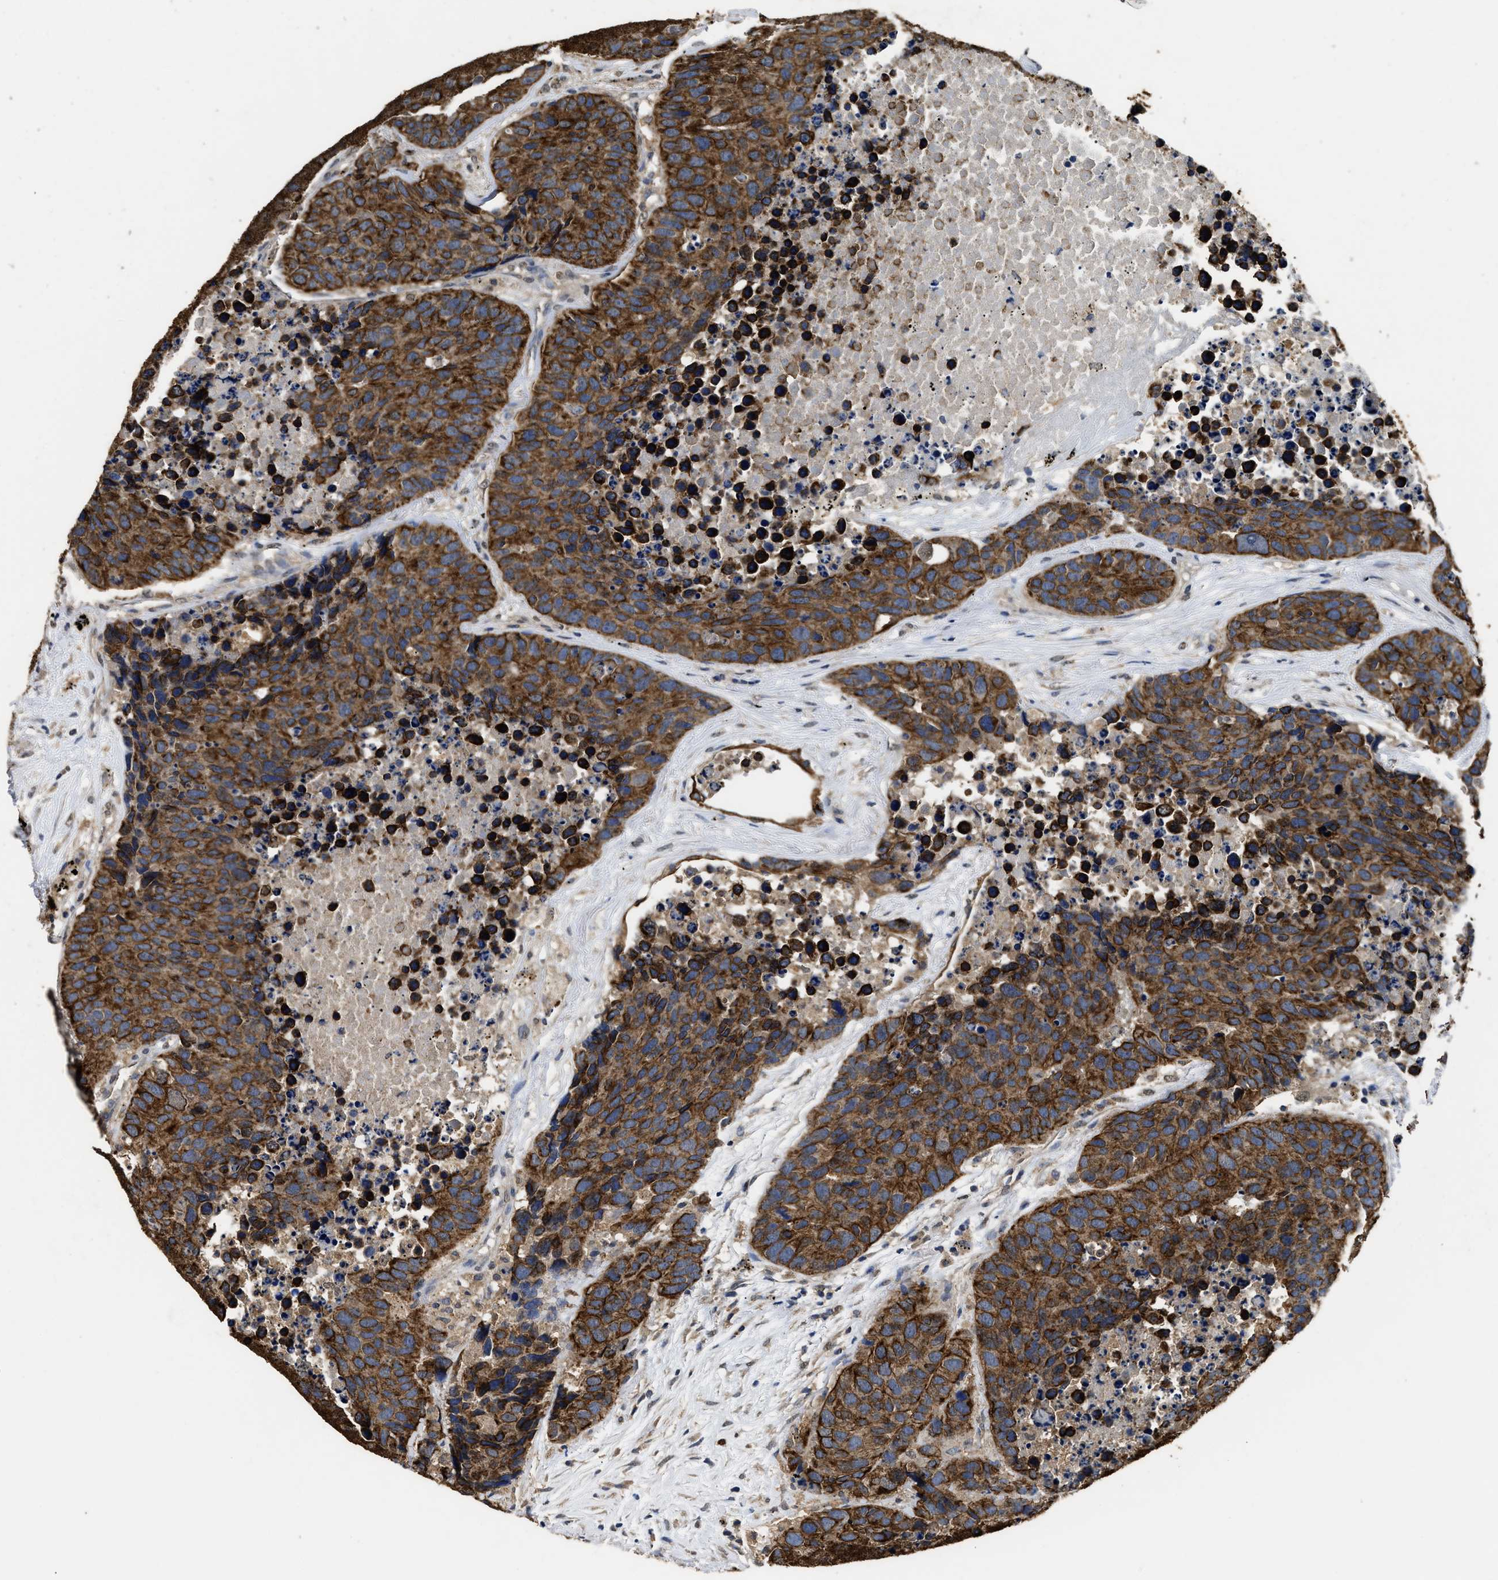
{"staining": {"intensity": "strong", "quantity": ">75%", "location": "cytoplasmic/membranous"}, "tissue": "carcinoid", "cell_type": "Tumor cells", "image_type": "cancer", "snomed": [{"axis": "morphology", "description": "Carcinoid, malignant, NOS"}, {"axis": "topography", "description": "Lung"}], "caption": "Protein staining of carcinoid (malignant) tissue shows strong cytoplasmic/membranous positivity in about >75% of tumor cells. (Stains: DAB (3,3'-diaminobenzidine) in brown, nuclei in blue, Microscopy: brightfield microscopy at high magnification).", "gene": "CTNNA1", "patient": {"sex": "male", "age": 60}}